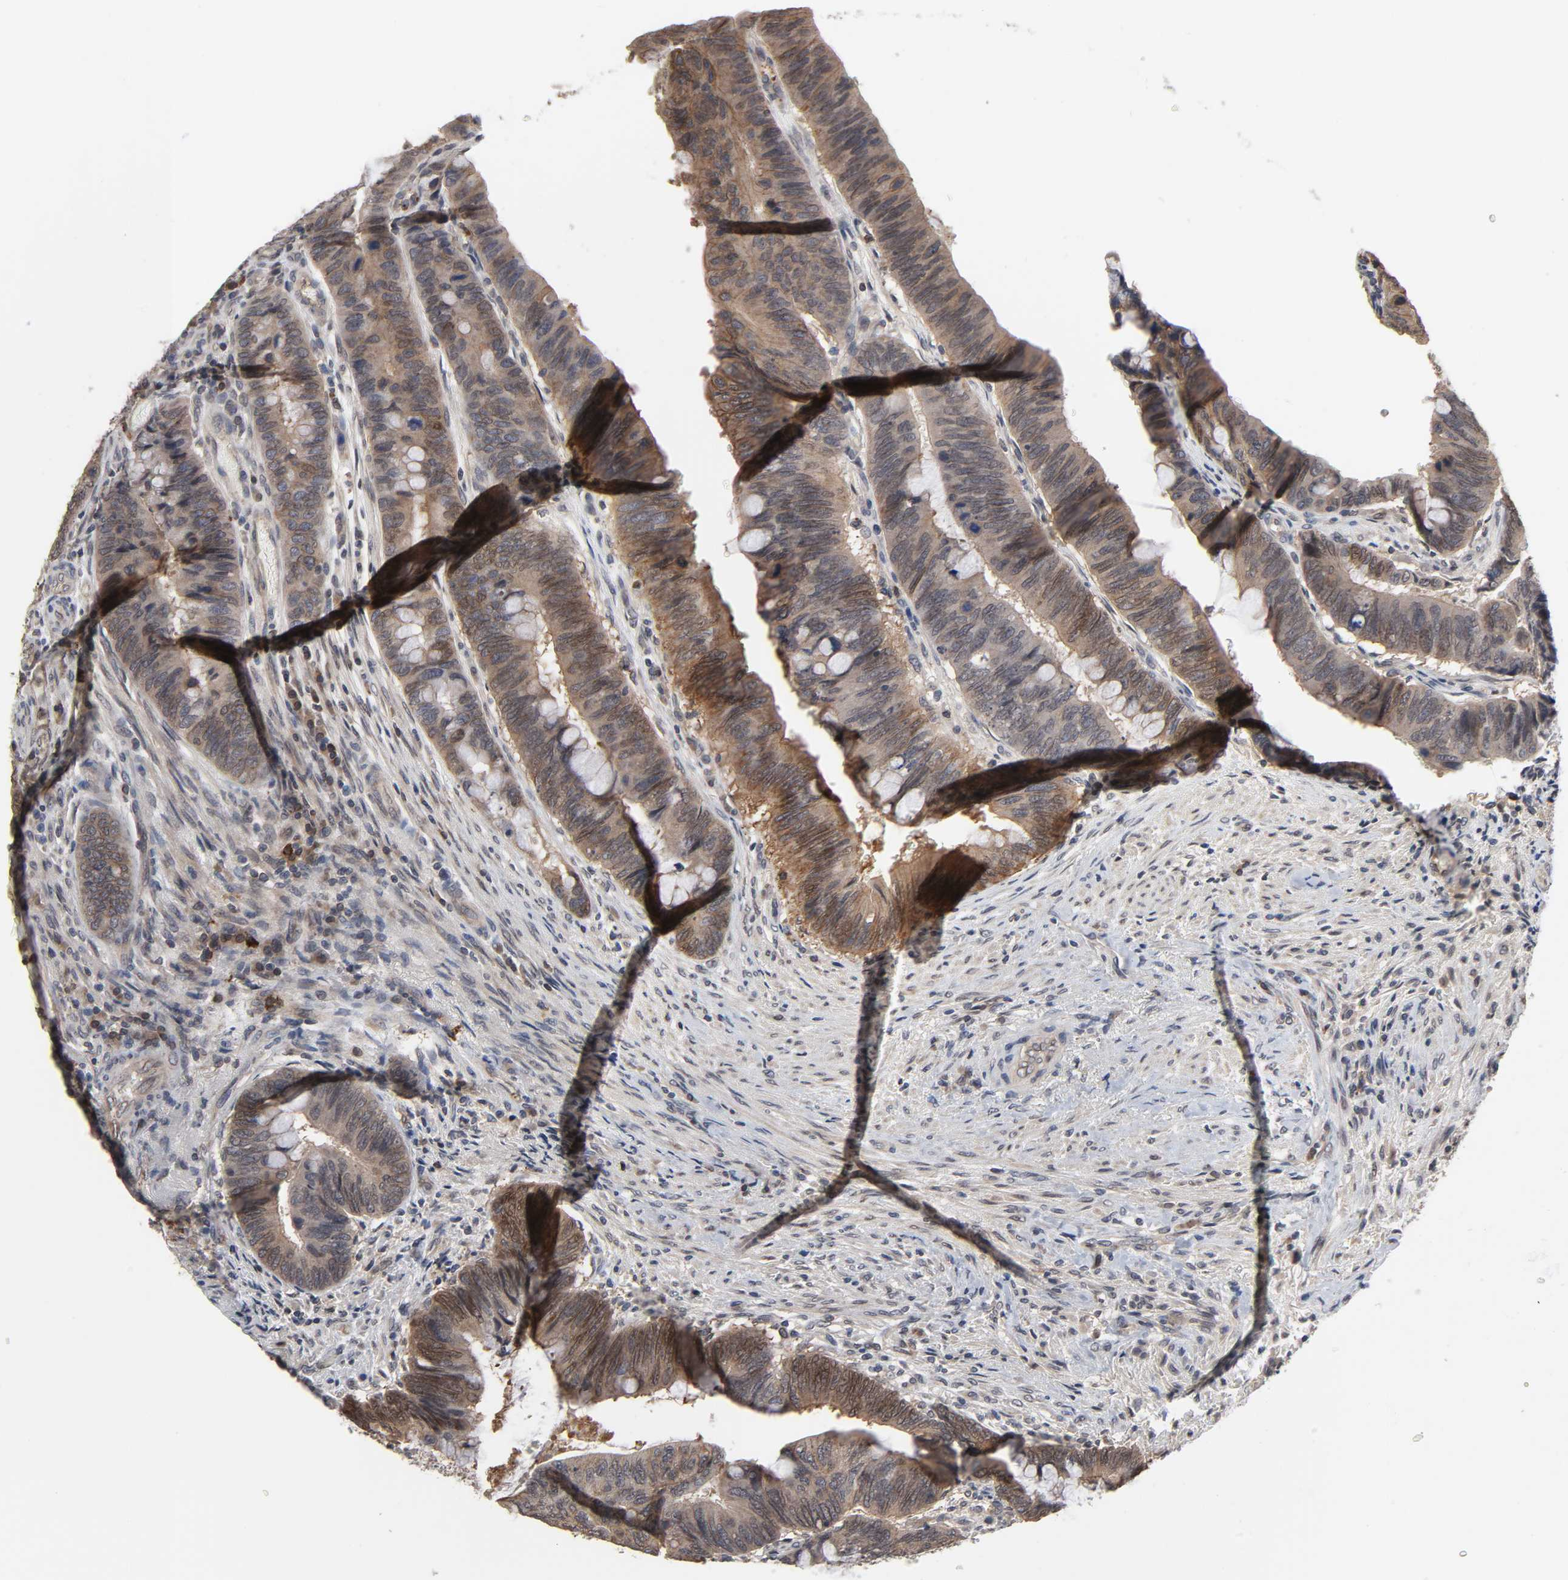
{"staining": {"intensity": "moderate", "quantity": ">75%", "location": "cytoplasmic/membranous,nuclear"}, "tissue": "colorectal cancer", "cell_type": "Tumor cells", "image_type": "cancer", "snomed": [{"axis": "morphology", "description": "Normal tissue, NOS"}, {"axis": "morphology", "description": "Adenocarcinoma, NOS"}, {"axis": "topography", "description": "Rectum"}], "caption": "Tumor cells display medium levels of moderate cytoplasmic/membranous and nuclear positivity in approximately >75% of cells in colorectal adenocarcinoma. The staining was performed using DAB, with brown indicating positive protein expression. Nuclei are stained blue with hematoxylin.", "gene": "CCDC175", "patient": {"sex": "male", "age": 92}}